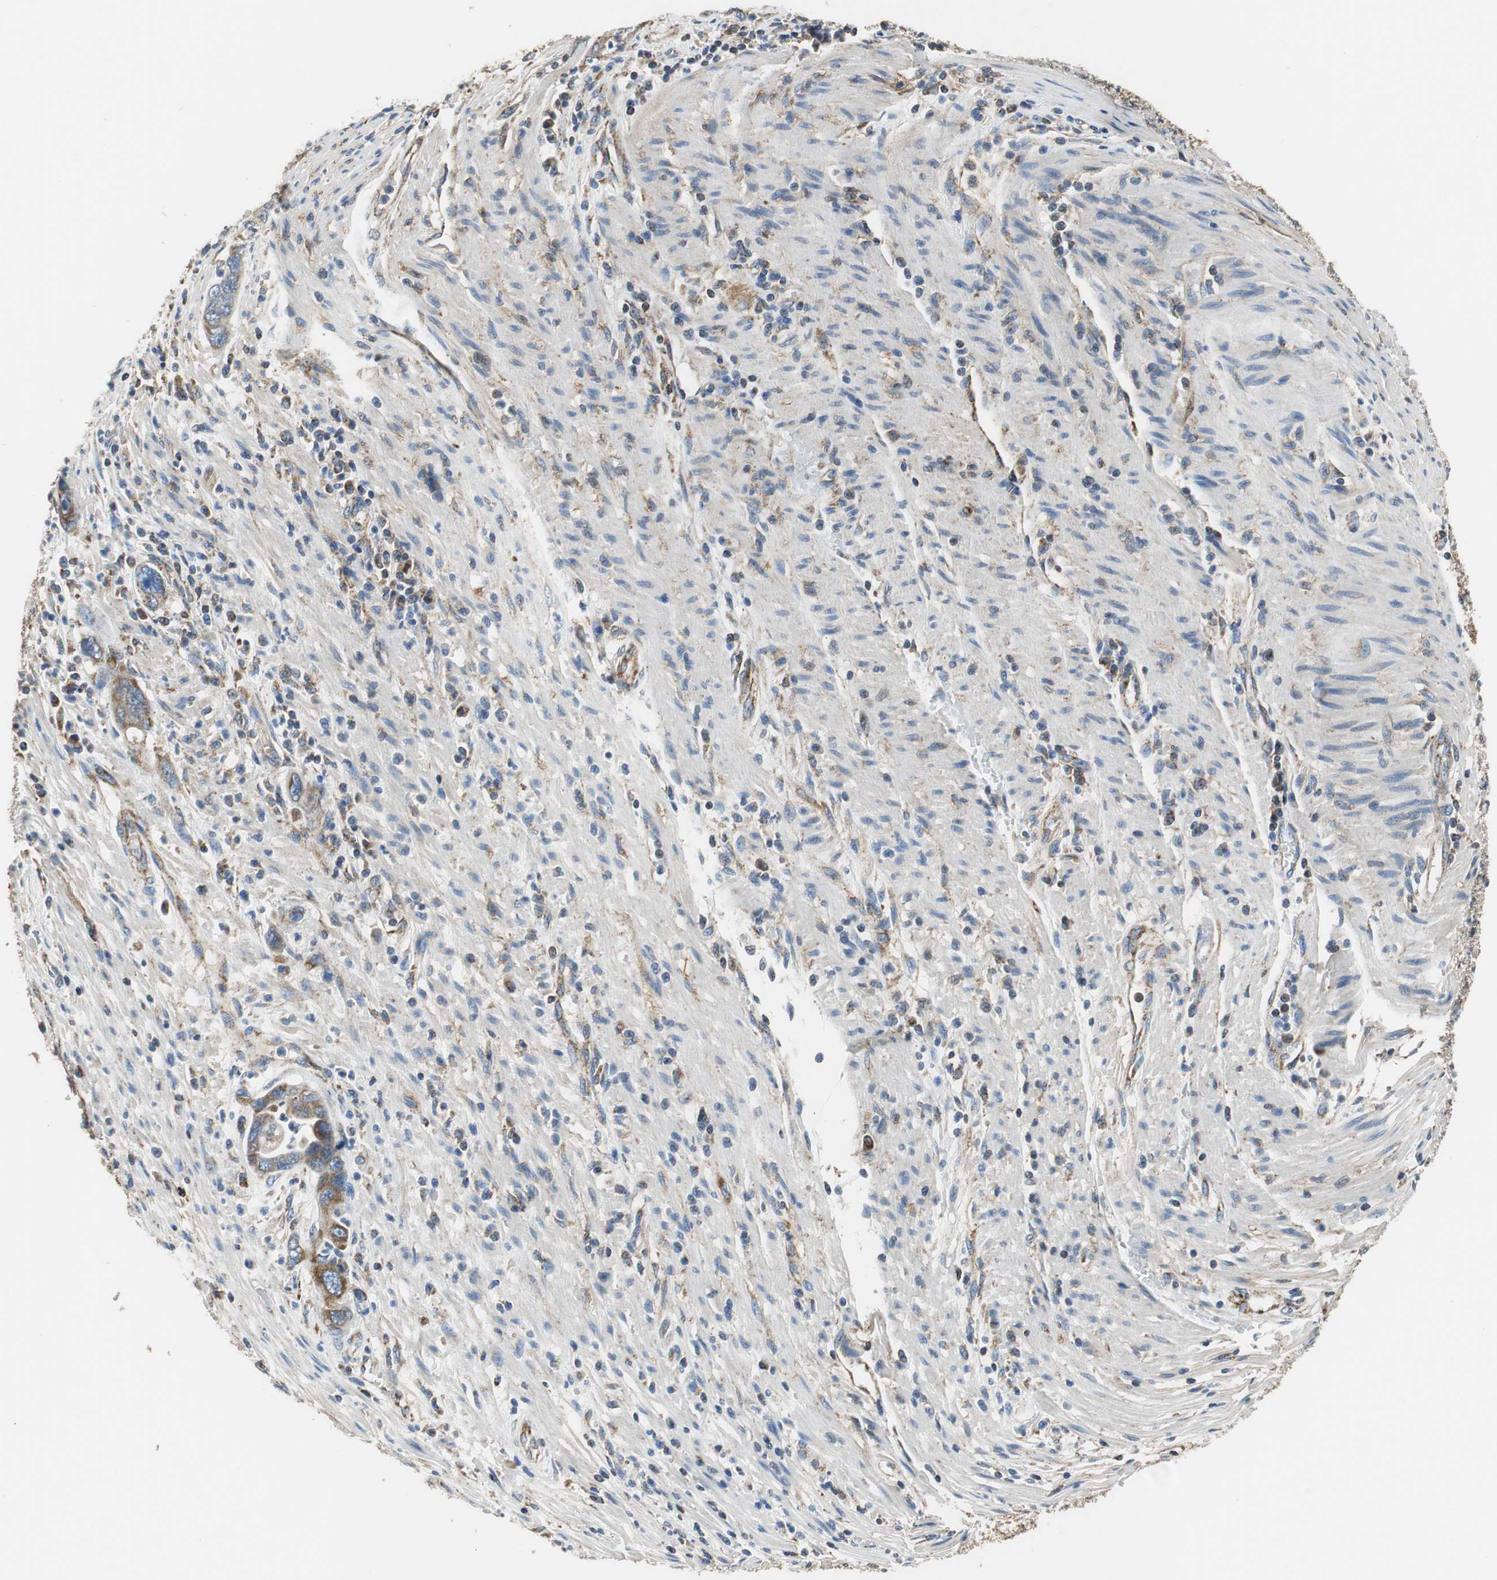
{"staining": {"intensity": "strong", "quantity": ">75%", "location": "cytoplasmic/membranous"}, "tissue": "pancreatic cancer", "cell_type": "Tumor cells", "image_type": "cancer", "snomed": [{"axis": "morphology", "description": "Adenocarcinoma, NOS"}, {"axis": "topography", "description": "Pancreas"}], "caption": "The photomicrograph demonstrates a brown stain indicating the presence of a protein in the cytoplasmic/membranous of tumor cells in pancreatic cancer. (DAB IHC, brown staining for protein, blue staining for nuclei).", "gene": "GSTK1", "patient": {"sex": "female", "age": 71}}